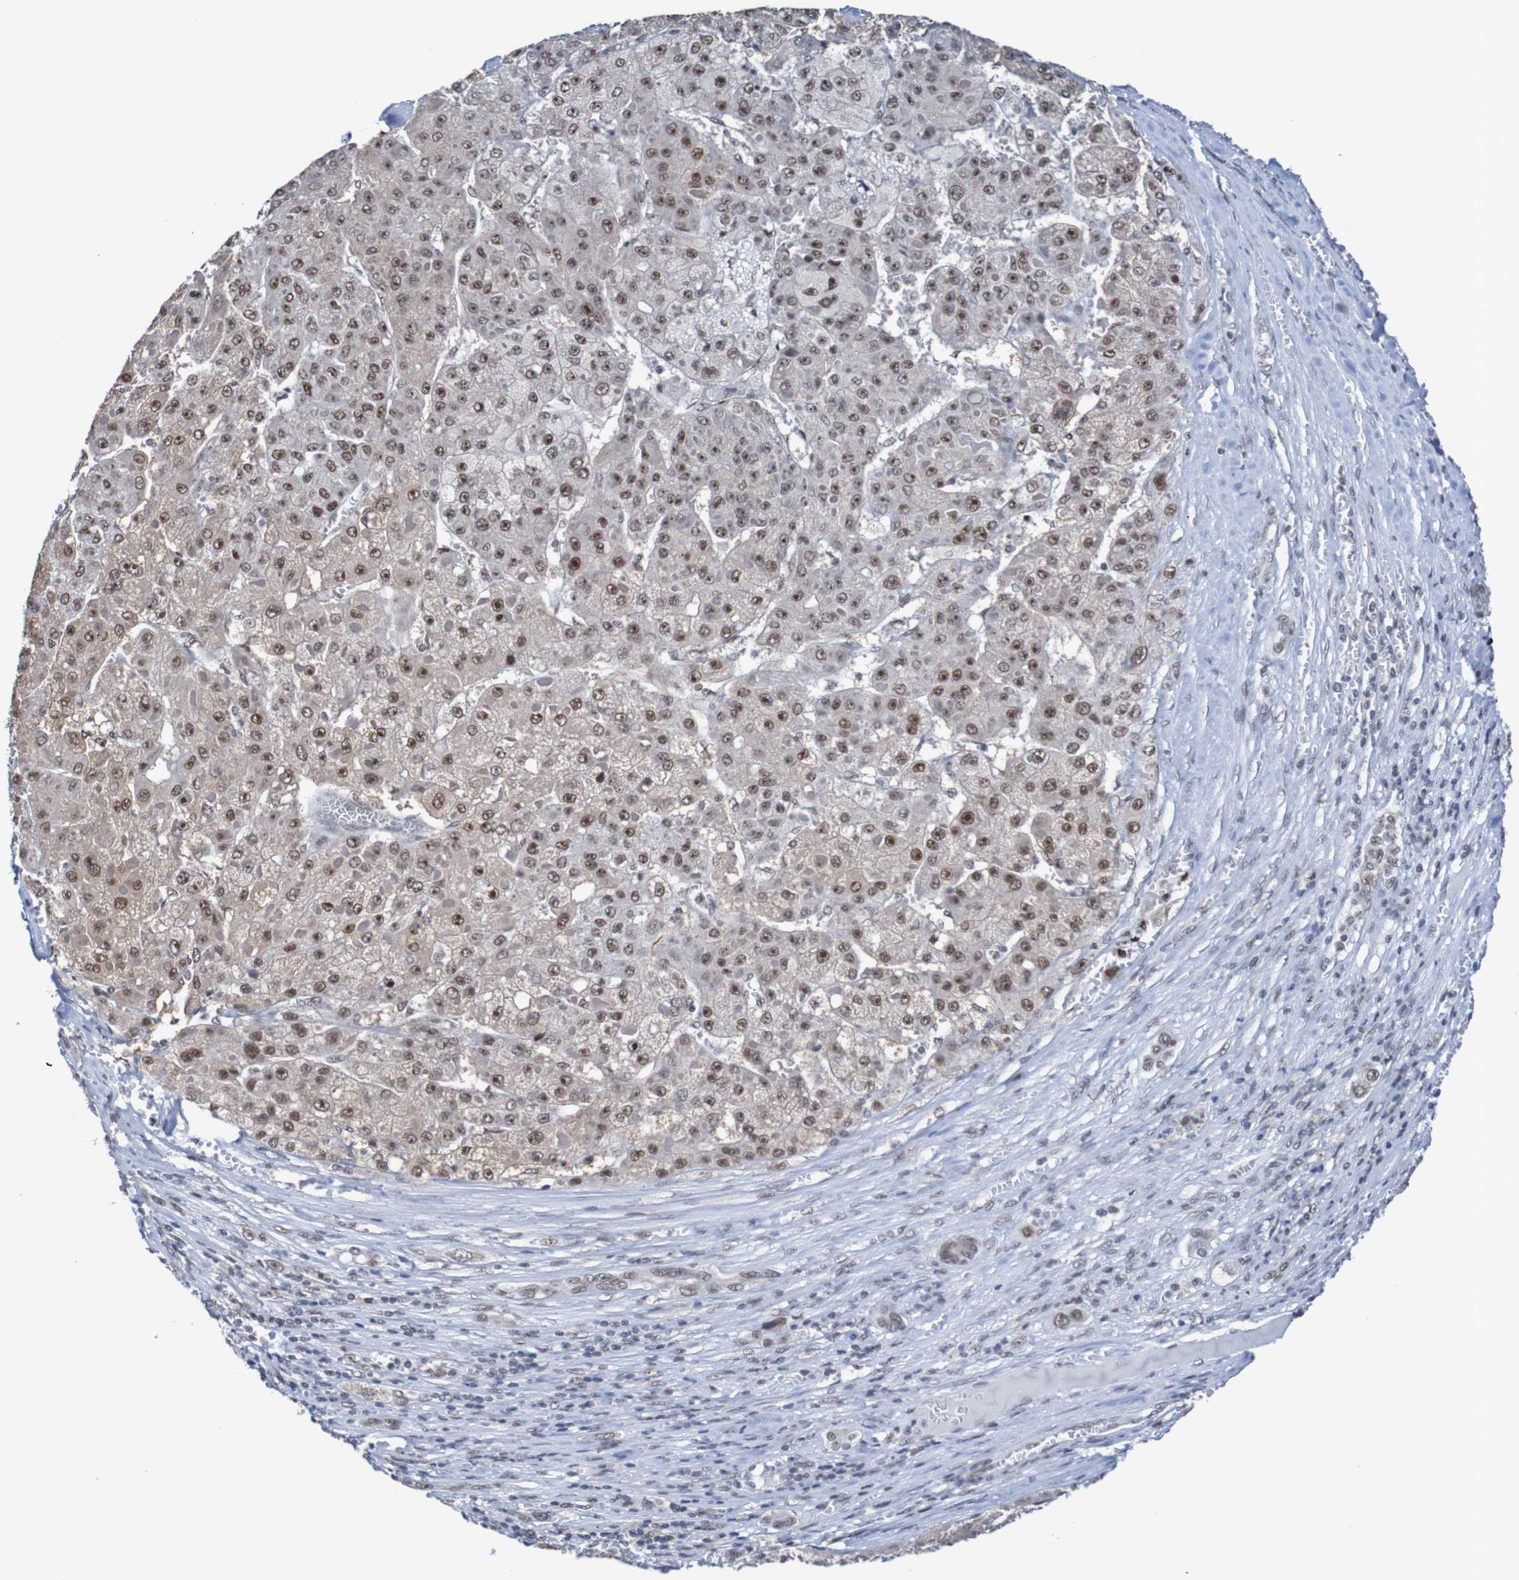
{"staining": {"intensity": "moderate", "quantity": ">75%", "location": "nuclear"}, "tissue": "liver cancer", "cell_type": "Tumor cells", "image_type": "cancer", "snomed": [{"axis": "morphology", "description": "Carcinoma, Hepatocellular, NOS"}, {"axis": "topography", "description": "Liver"}], "caption": "Liver cancer stained with DAB immunohistochemistry exhibits medium levels of moderate nuclear expression in approximately >75% of tumor cells. The staining is performed using DAB brown chromogen to label protein expression. The nuclei are counter-stained blue using hematoxylin.", "gene": "CDC5L", "patient": {"sex": "female", "age": 73}}